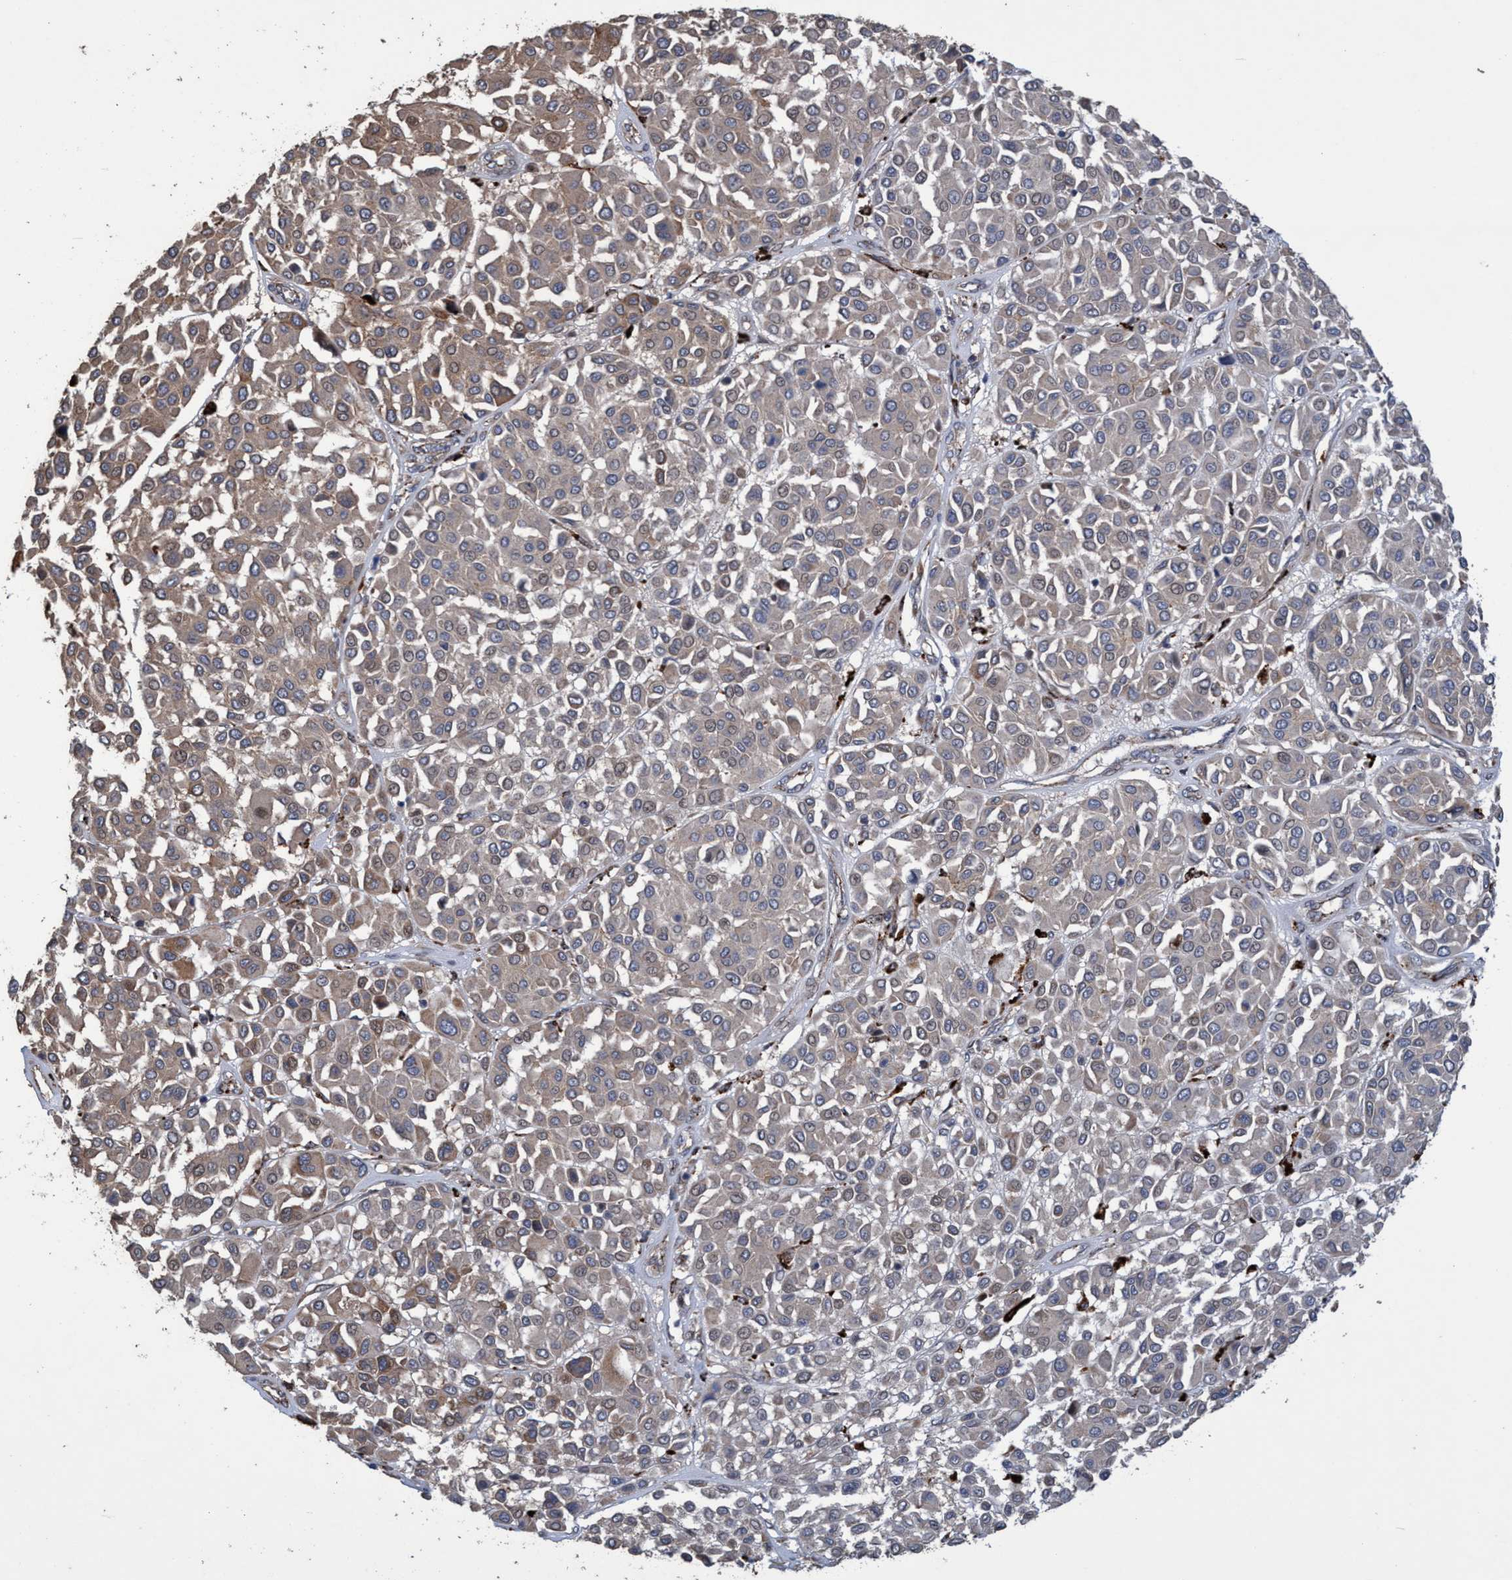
{"staining": {"intensity": "weak", "quantity": "25%-75%", "location": "cytoplasmic/membranous"}, "tissue": "melanoma", "cell_type": "Tumor cells", "image_type": "cancer", "snomed": [{"axis": "morphology", "description": "Malignant melanoma, Metastatic site"}, {"axis": "topography", "description": "Soft tissue"}], "caption": "Melanoma stained for a protein (brown) shows weak cytoplasmic/membranous positive positivity in about 25%-75% of tumor cells.", "gene": "BBS9", "patient": {"sex": "male", "age": 41}}